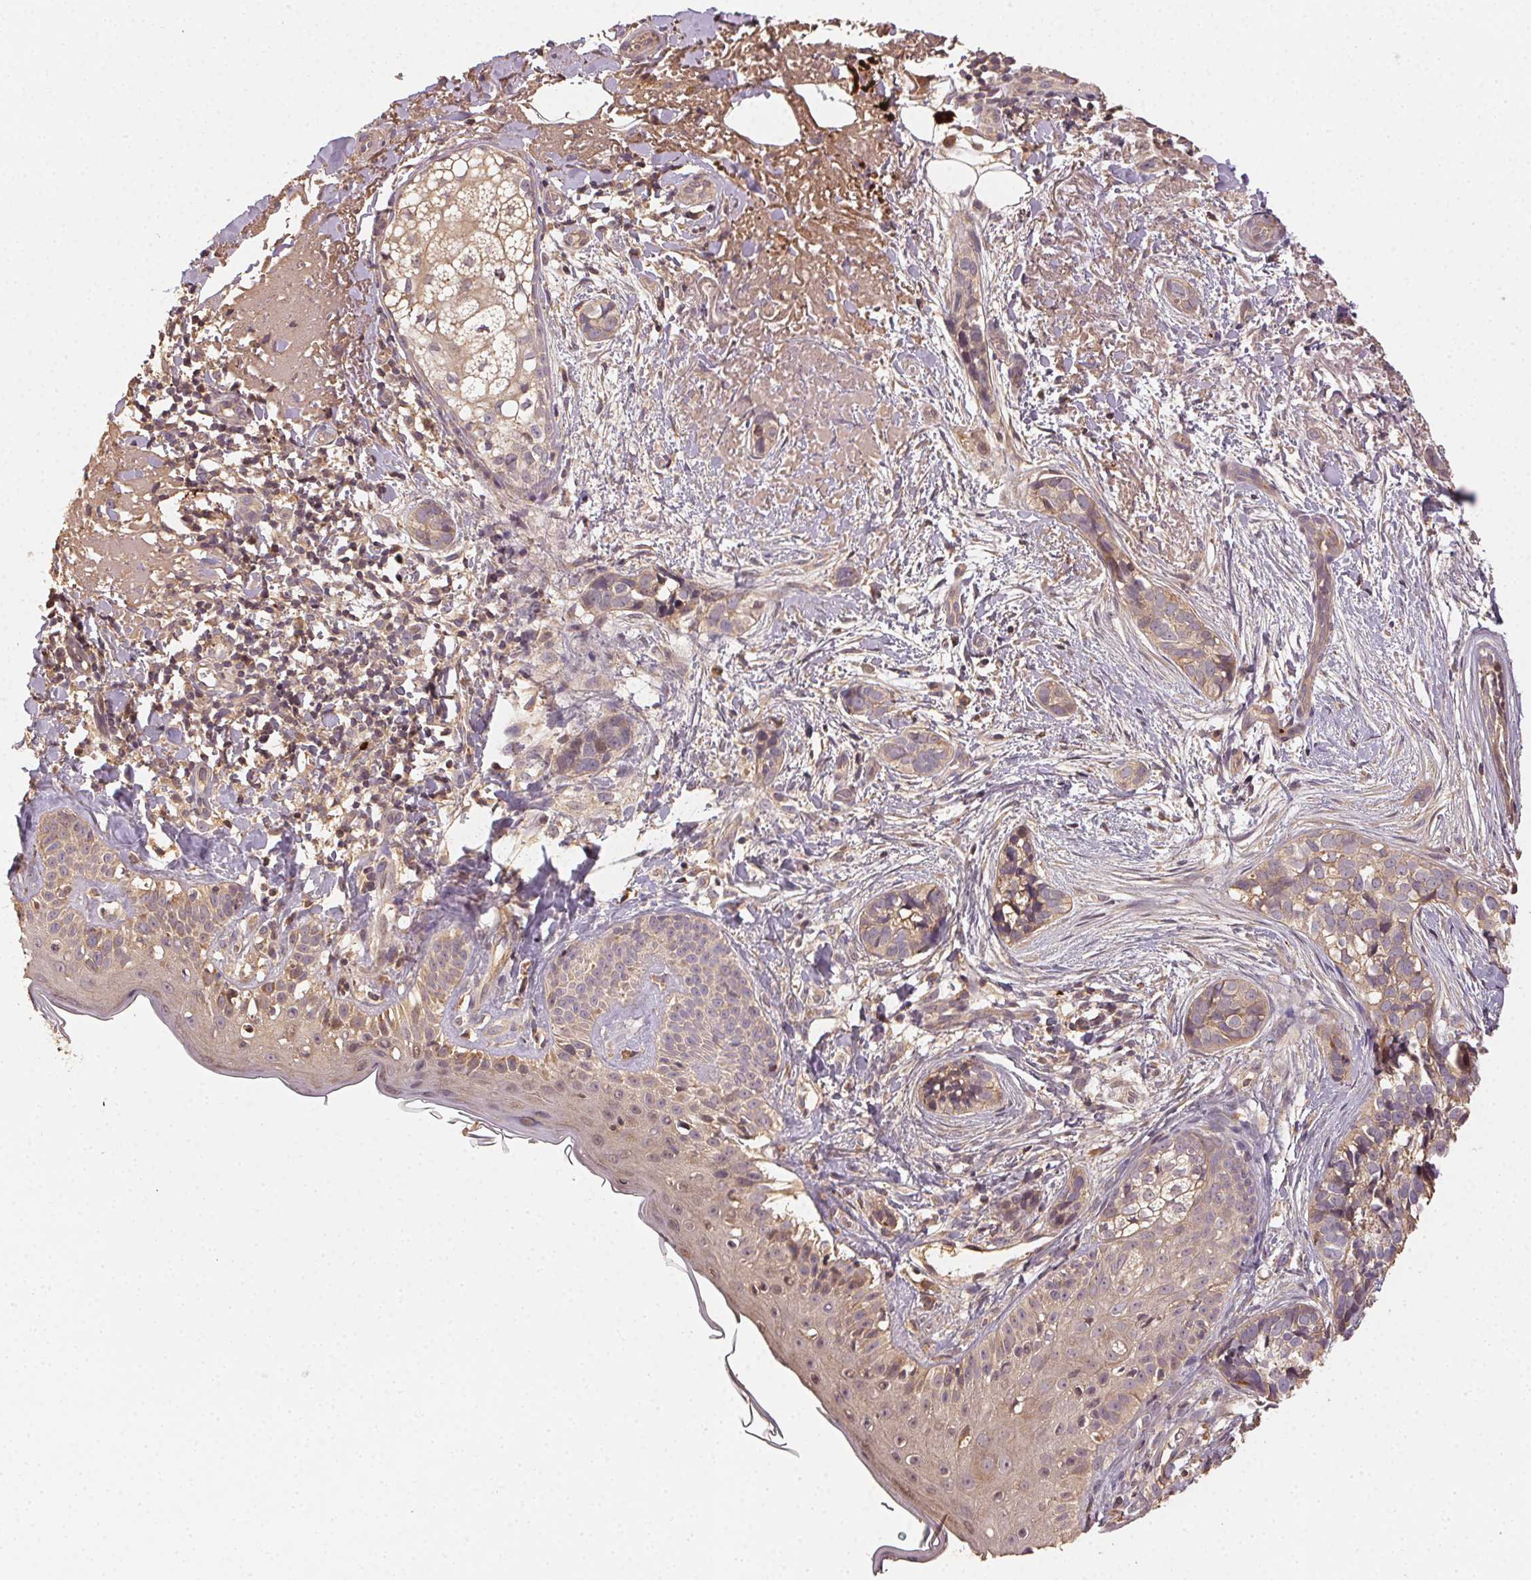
{"staining": {"intensity": "weak", "quantity": "25%-75%", "location": "cytoplasmic/membranous"}, "tissue": "skin cancer", "cell_type": "Tumor cells", "image_type": "cancer", "snomed": [{"axis": "morphology", "description": "Basal cell carcinoma"}, {"axis": "topography", "description": "Skin"}], "caption": "Immunohistochemistry (IHC) (DAB (3,3'-diaminobenzidine)) staining of human skin cancer reveals weak cytoplasmic/membranous protein expression in approximately 25%-75% of tumor cells.", "gene": "RALA", "patient": {"sex": "male", "age": 87}}